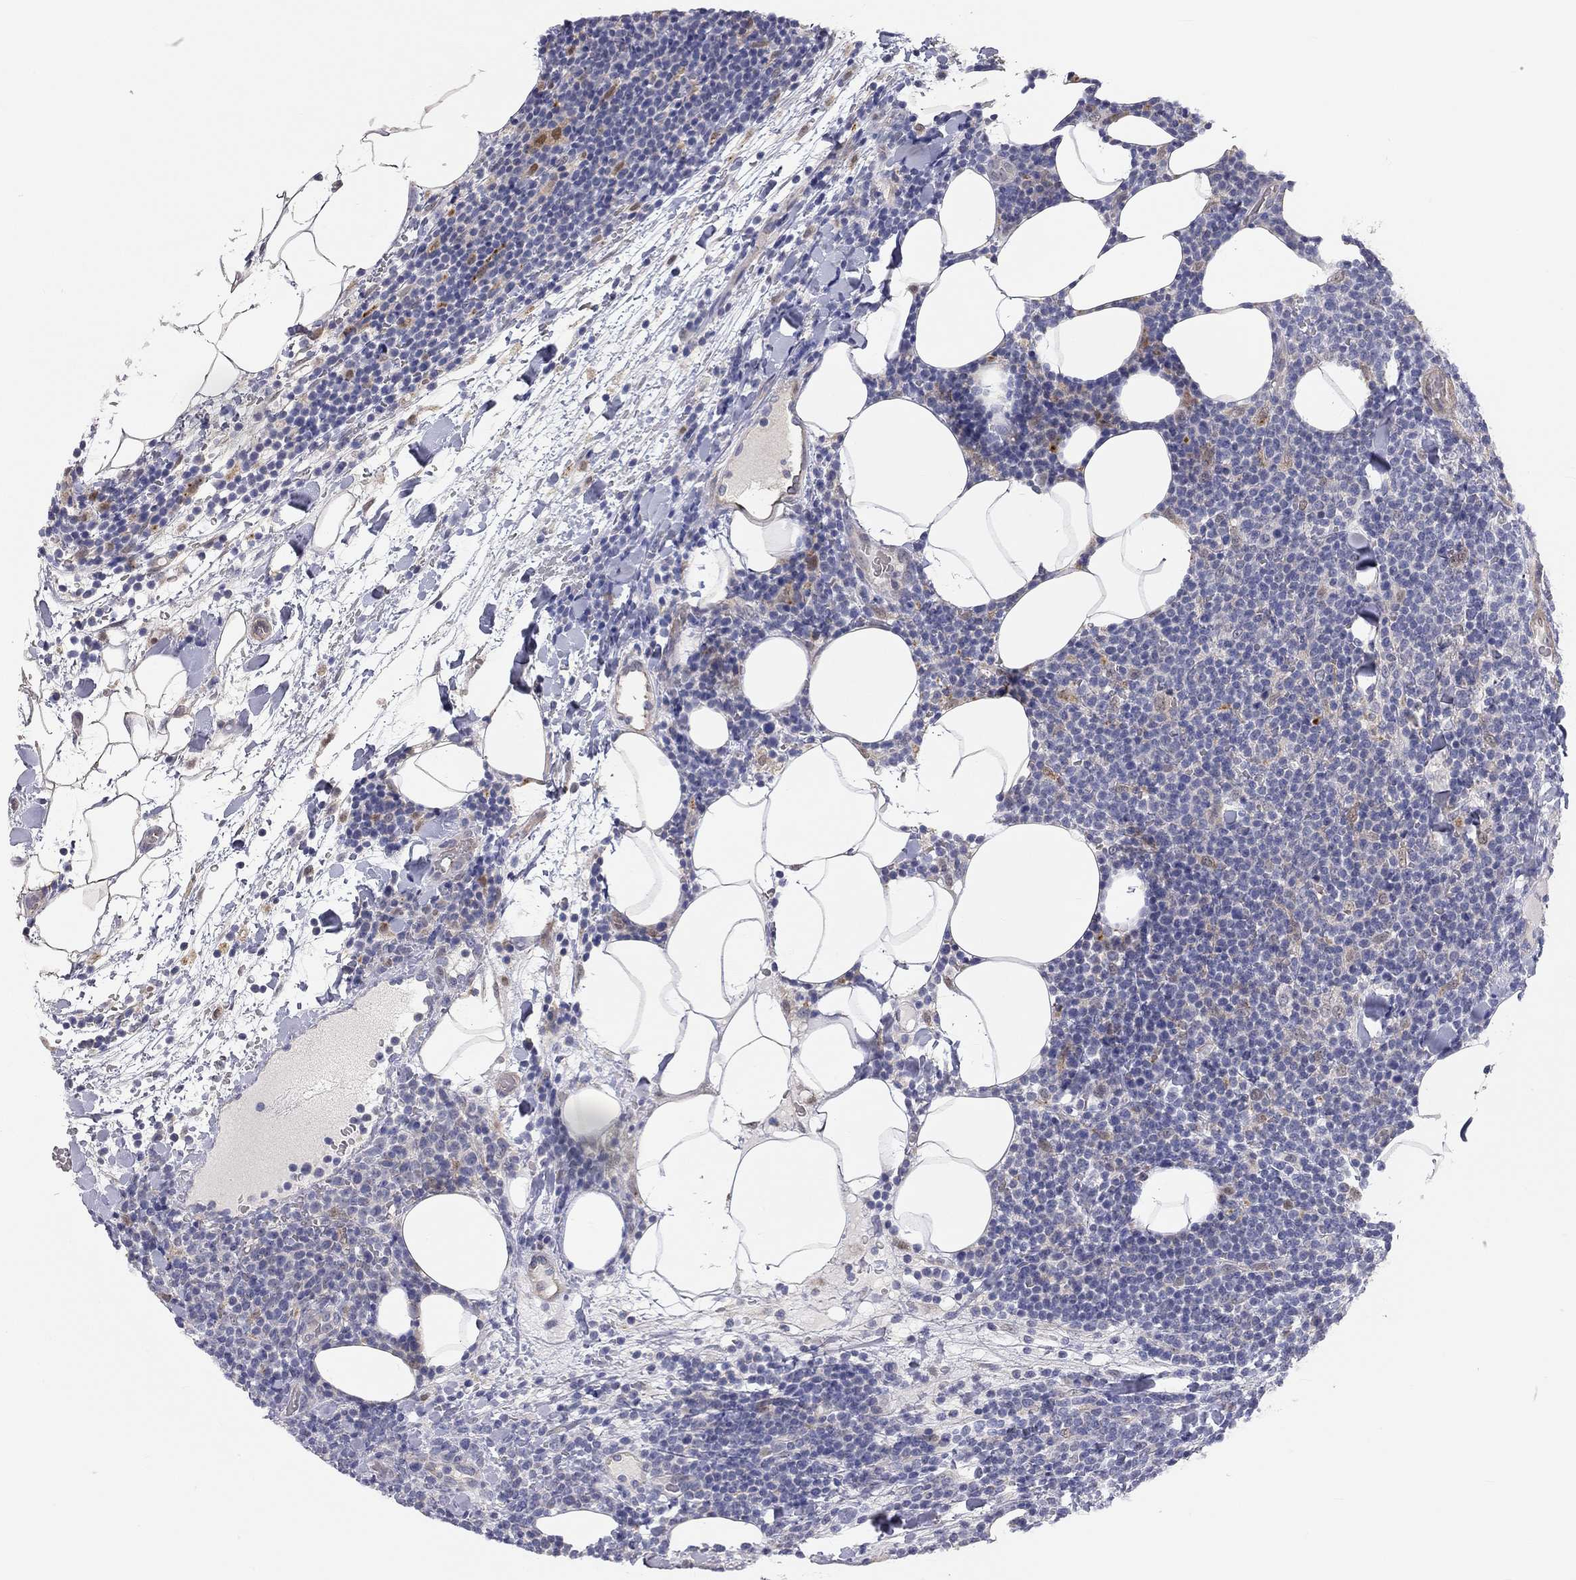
{"staining": {"intensity": "negative", "quantity": "none", "location": "none"}, "tissue": "lymphoma", "cell_type": "Tumor cells", "image_type": "cancer", "snomed": [{"axis": "morphology", "description": "Malignant lymphoma, non-Hodgkin's type, High grade"}, {"axis": "topography", "description": "Lymph node"}], "caption": "DAB (3,3'-diaminobenzidine) immunohistochemical staining of malignant lymphoma, non-Hodgkin's type (high-grade) shows no significant positivity in tumor cells.", "gene": "PAPSS2", "patient": {"sex": "male", "age": 61}}